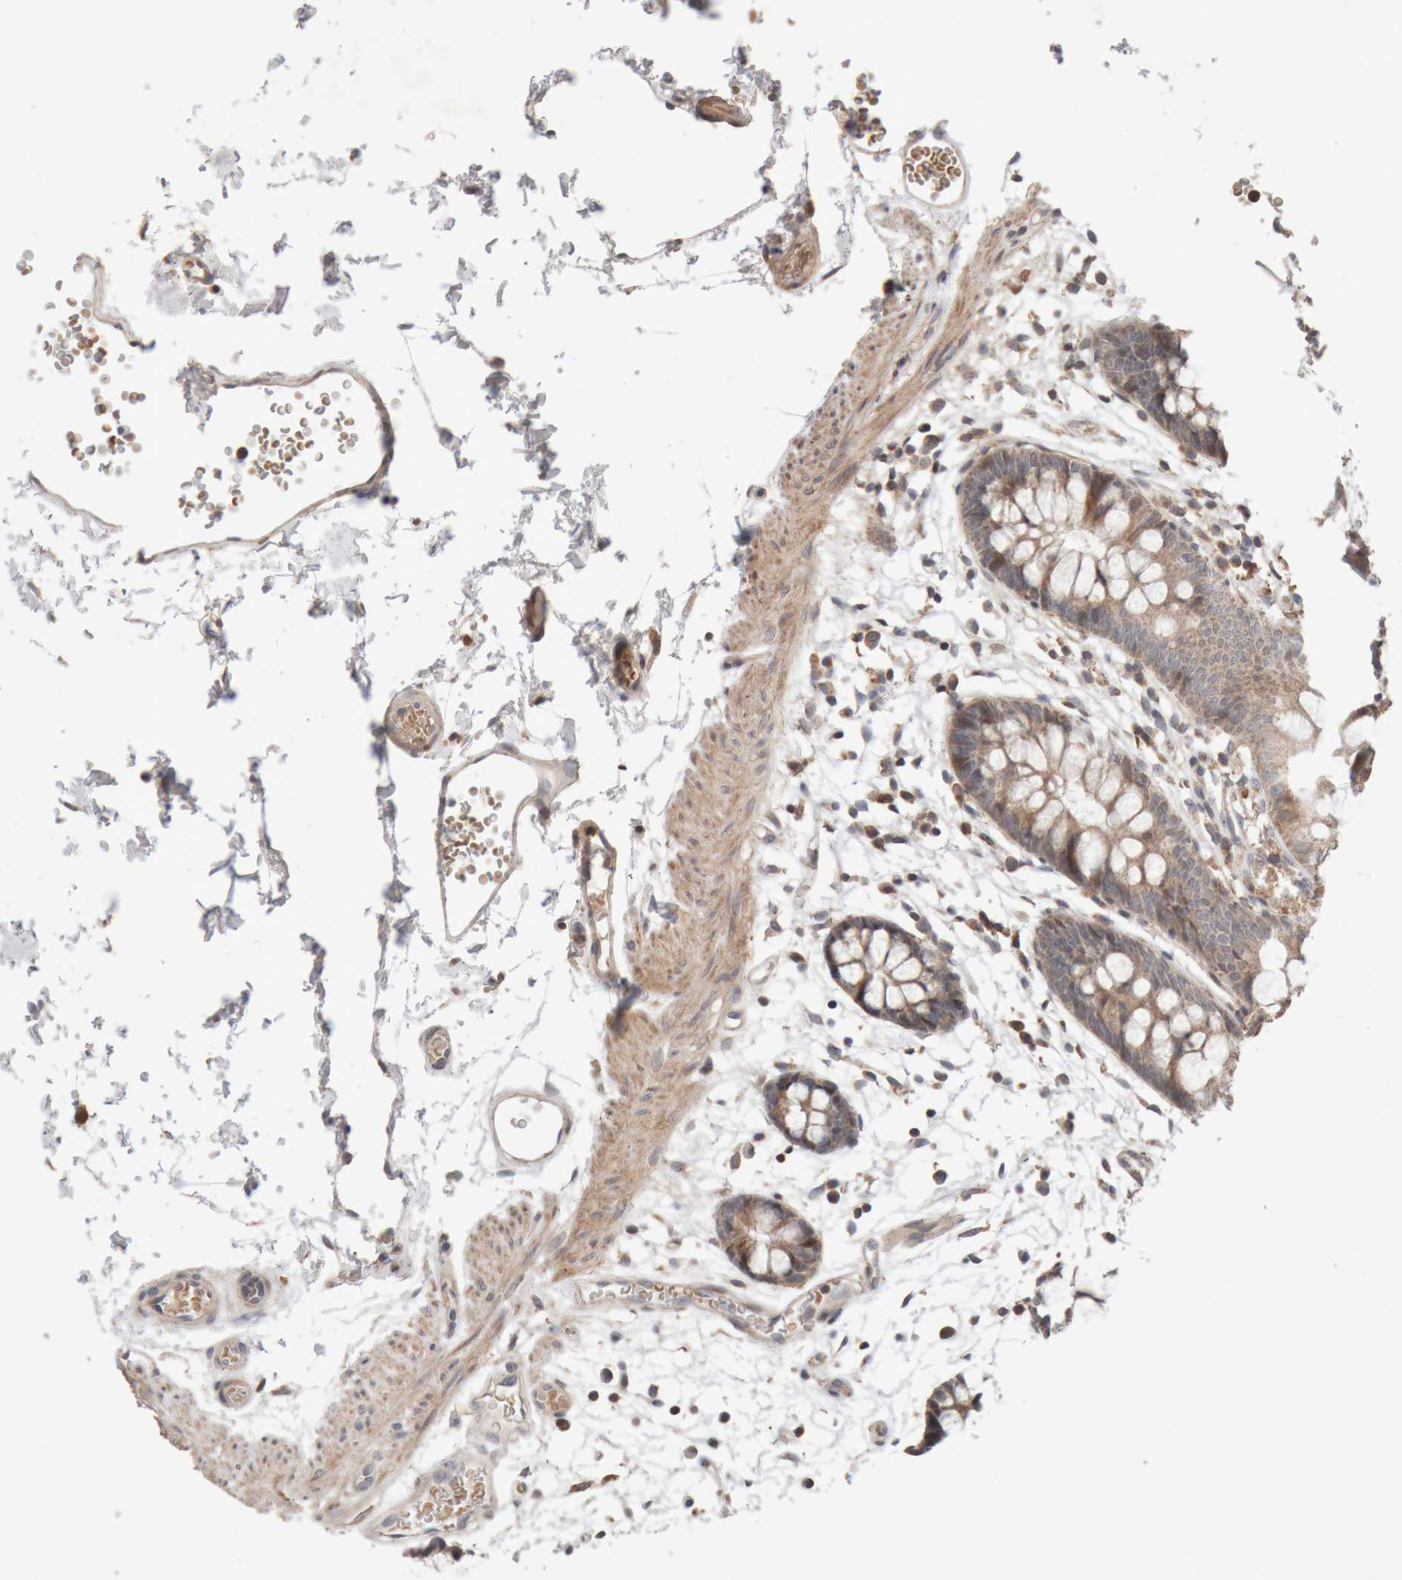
{"staining": {"intensity": "weak", "quantity": ">75%", "location": "cytoplasmic/membranous"}, "tissue": "colon", "cell_type": "Endothelial cells", "image_type": "normal", "snomed": [{"axis": "morphology", "description": "Normal tissue, NOS"}, {"axis": "topography", "description": "Colon"}], "caption": "IHC (DAB) staining of benign human colon displays weak cytoplasmic/membranous protein positivity in approximately >75% of endothelial cells.", "gene": "KIF21B", "patient": {"sex": "male", "age": 56}}